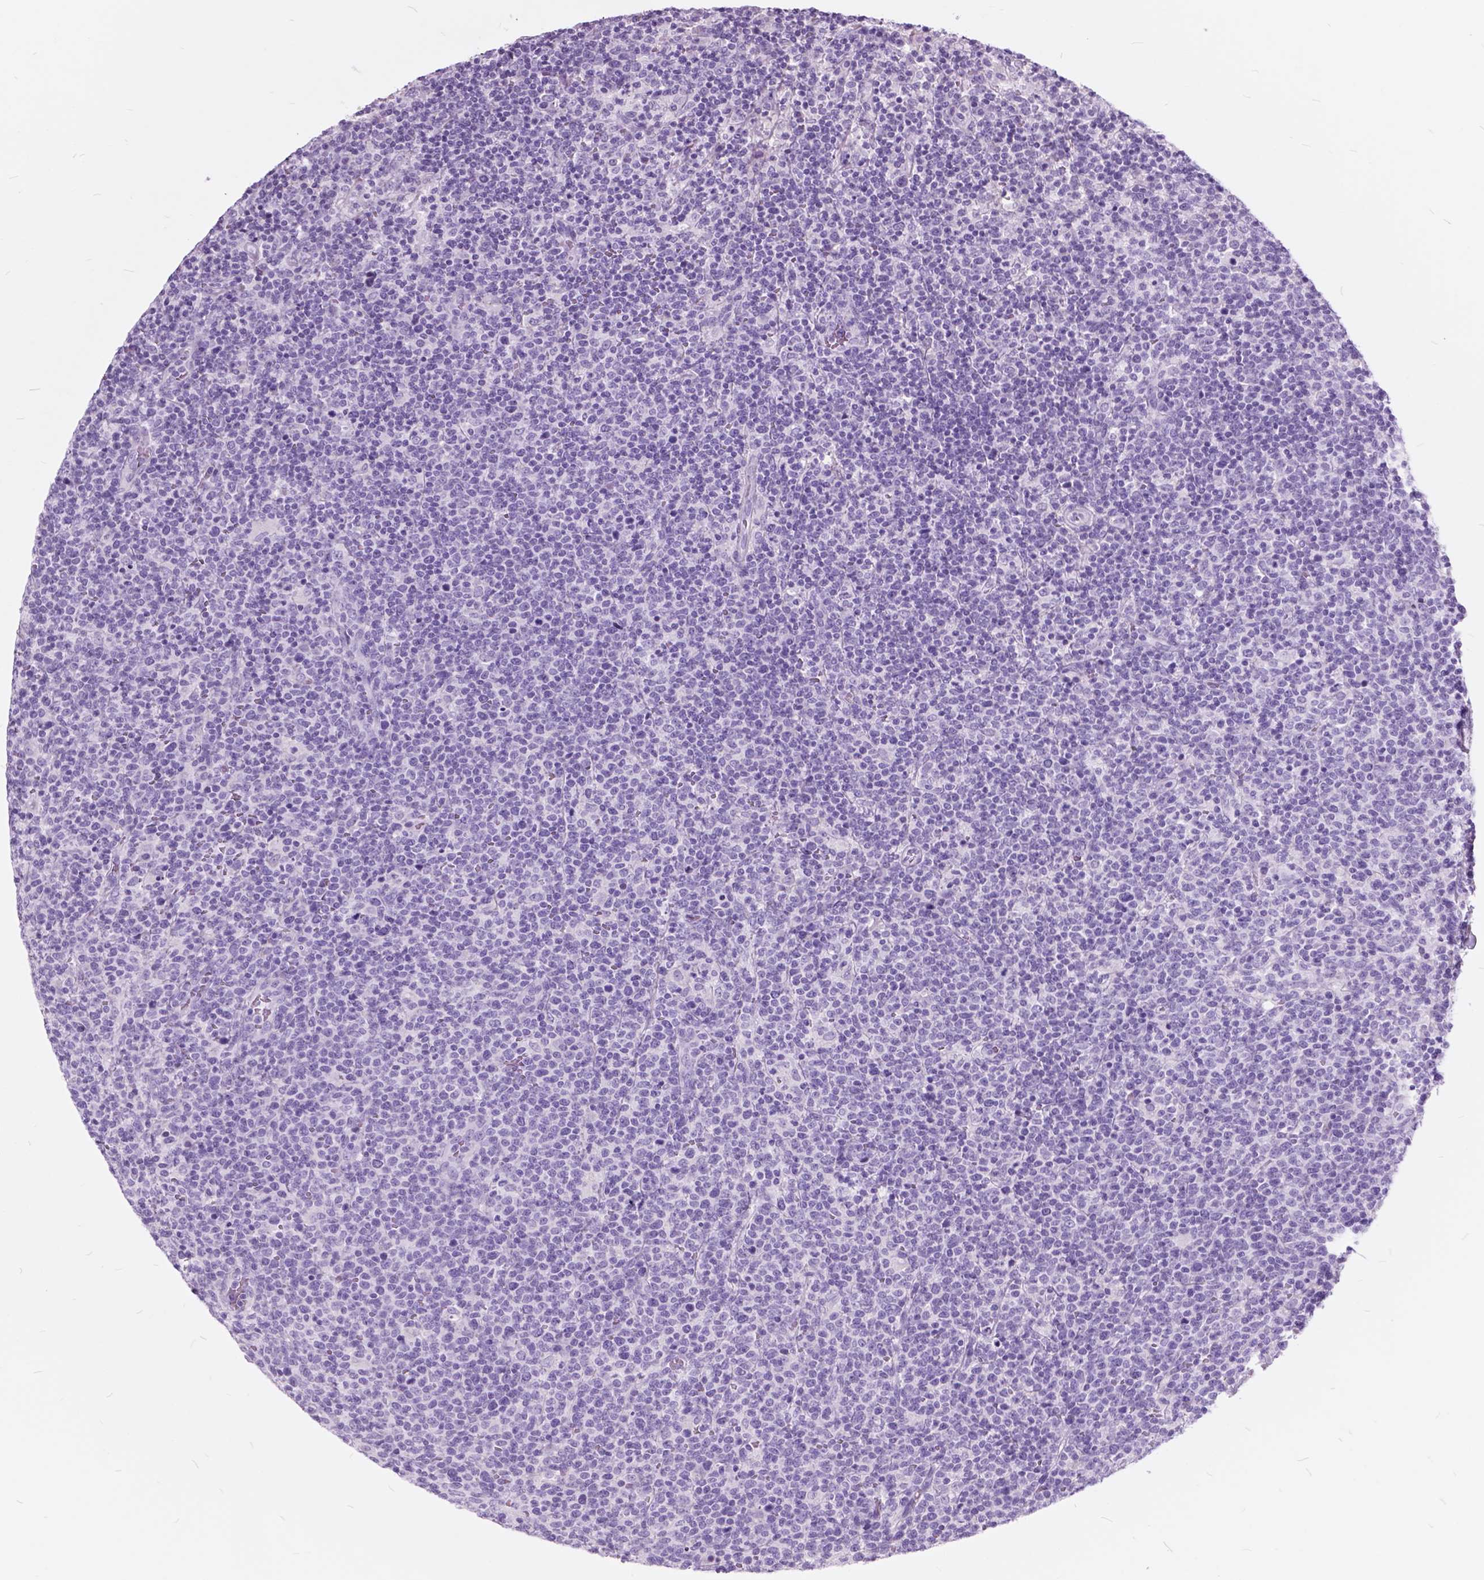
{"staining": {"intensity": "negative", "quantity": "none", "location": "none"}, "tissue": "lymphoma", "cell_type": "Tumor cells", "image_type": "cancer", "snomed": [{"axis": "morphology", "description": "Malignant lymphoma, non-Hodgkin's type, High grade"}, {"axis": "topography", "description": "Lymph node"}], "caption": "Immunohistochemistry histopathology image of human high-grade malignant lymphoma, non-Hodgkin's type stained for a protein (brown), which displays no staining in tumor cells. (DAB (3,3'-diaminobenzidine) IHC, high magnification).", "gene": "GDF9", "patient": {"sex": "male", "age": 61}}